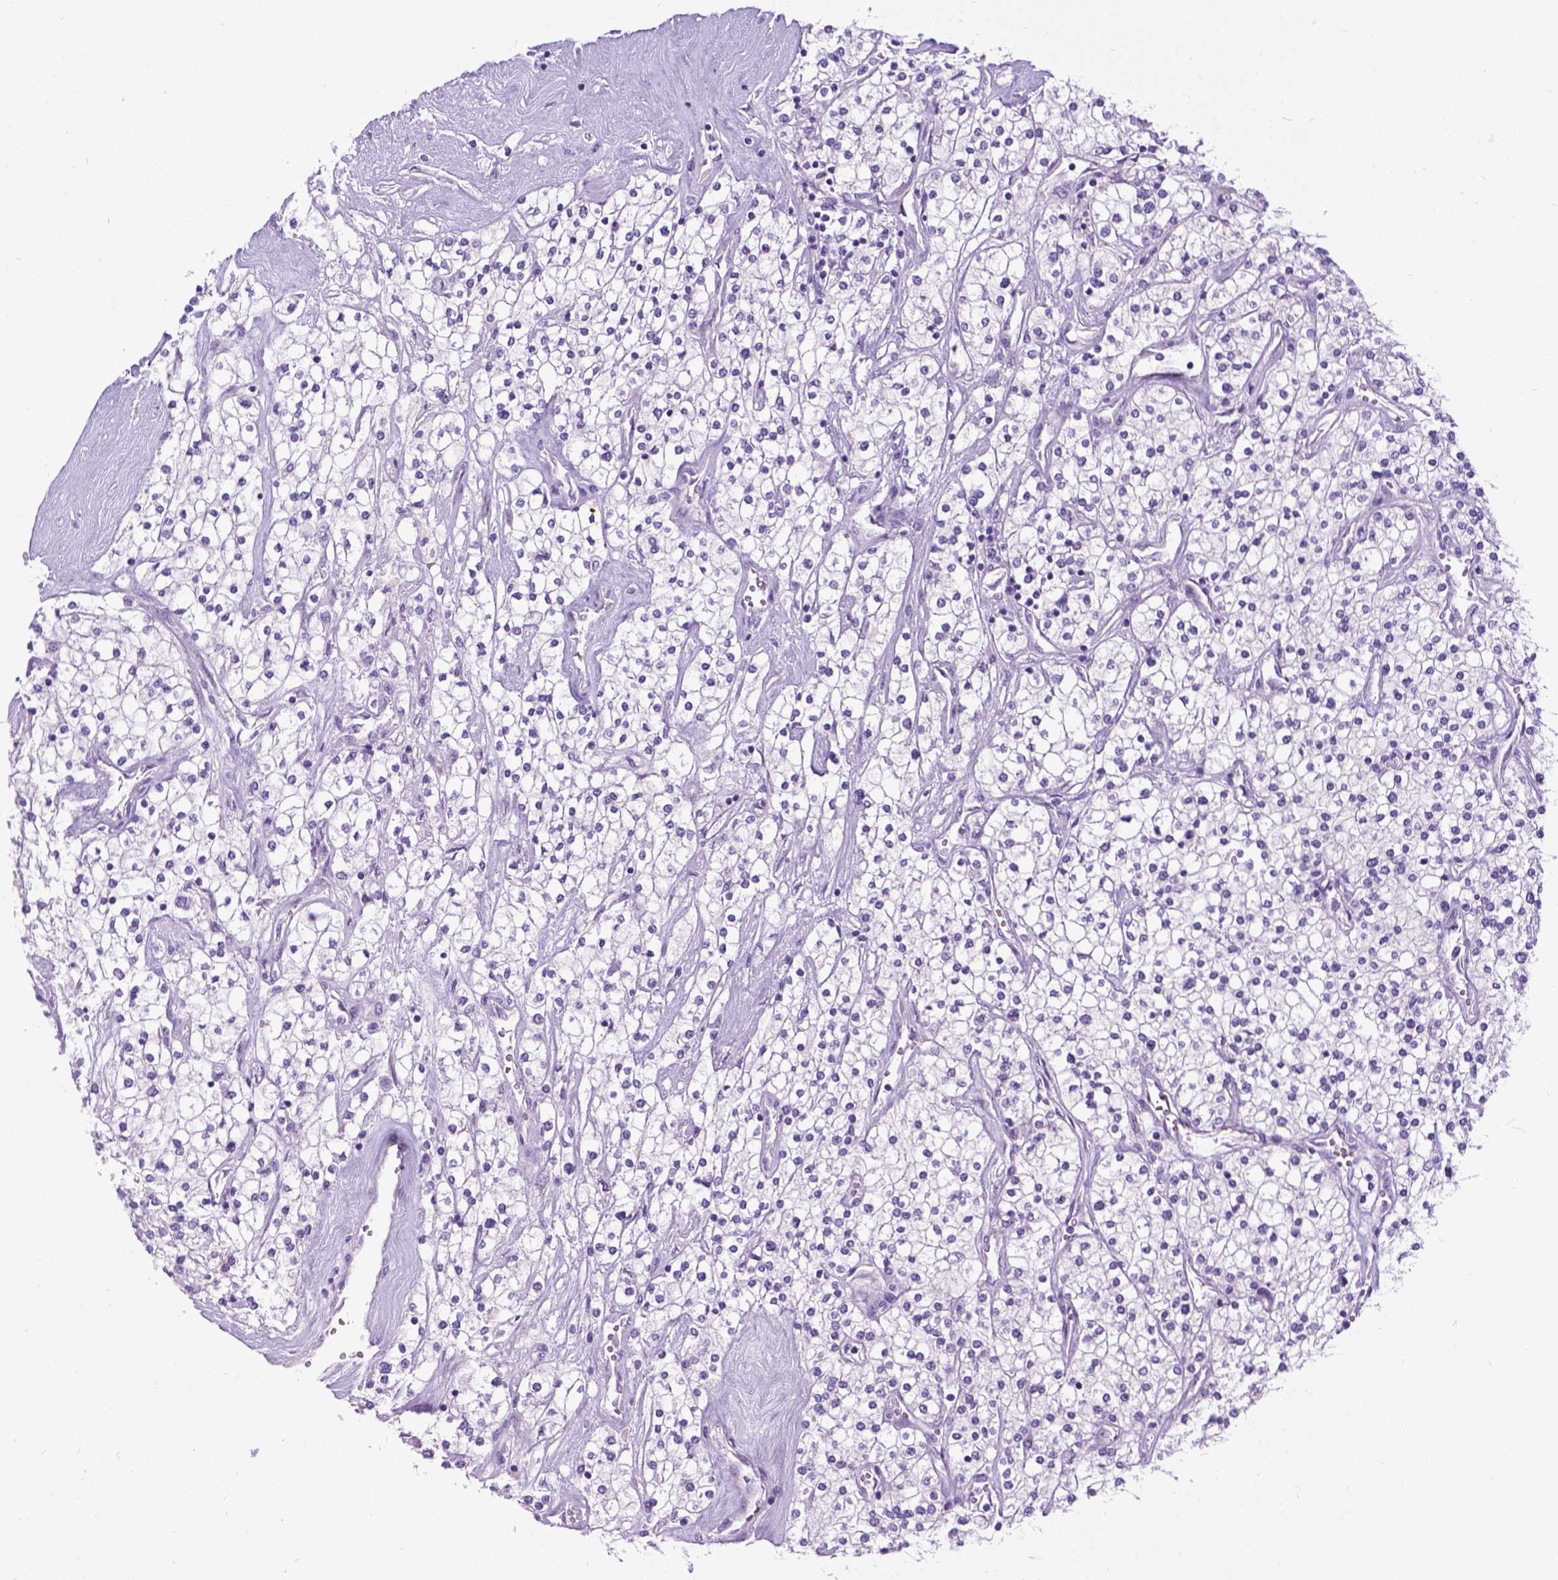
{"staining": {"intensity": "negative", "quantity": "none", "location": "none"}, "tissue": "renal cancer", "cell_type": "Tumor cells", "image_type": "cancer", "snomed": [{"axis": "morphology", "description": "Adenocarcinoma, NOS"}, {"axis": "topography", "description": "Kidney"}], "caption": "Histopathology image shows no protein expression in tumor cells of renal adenocarcinoma tissue.", "gene": "APCDD1L", "patient": {"sex": "male", "age": 80}}